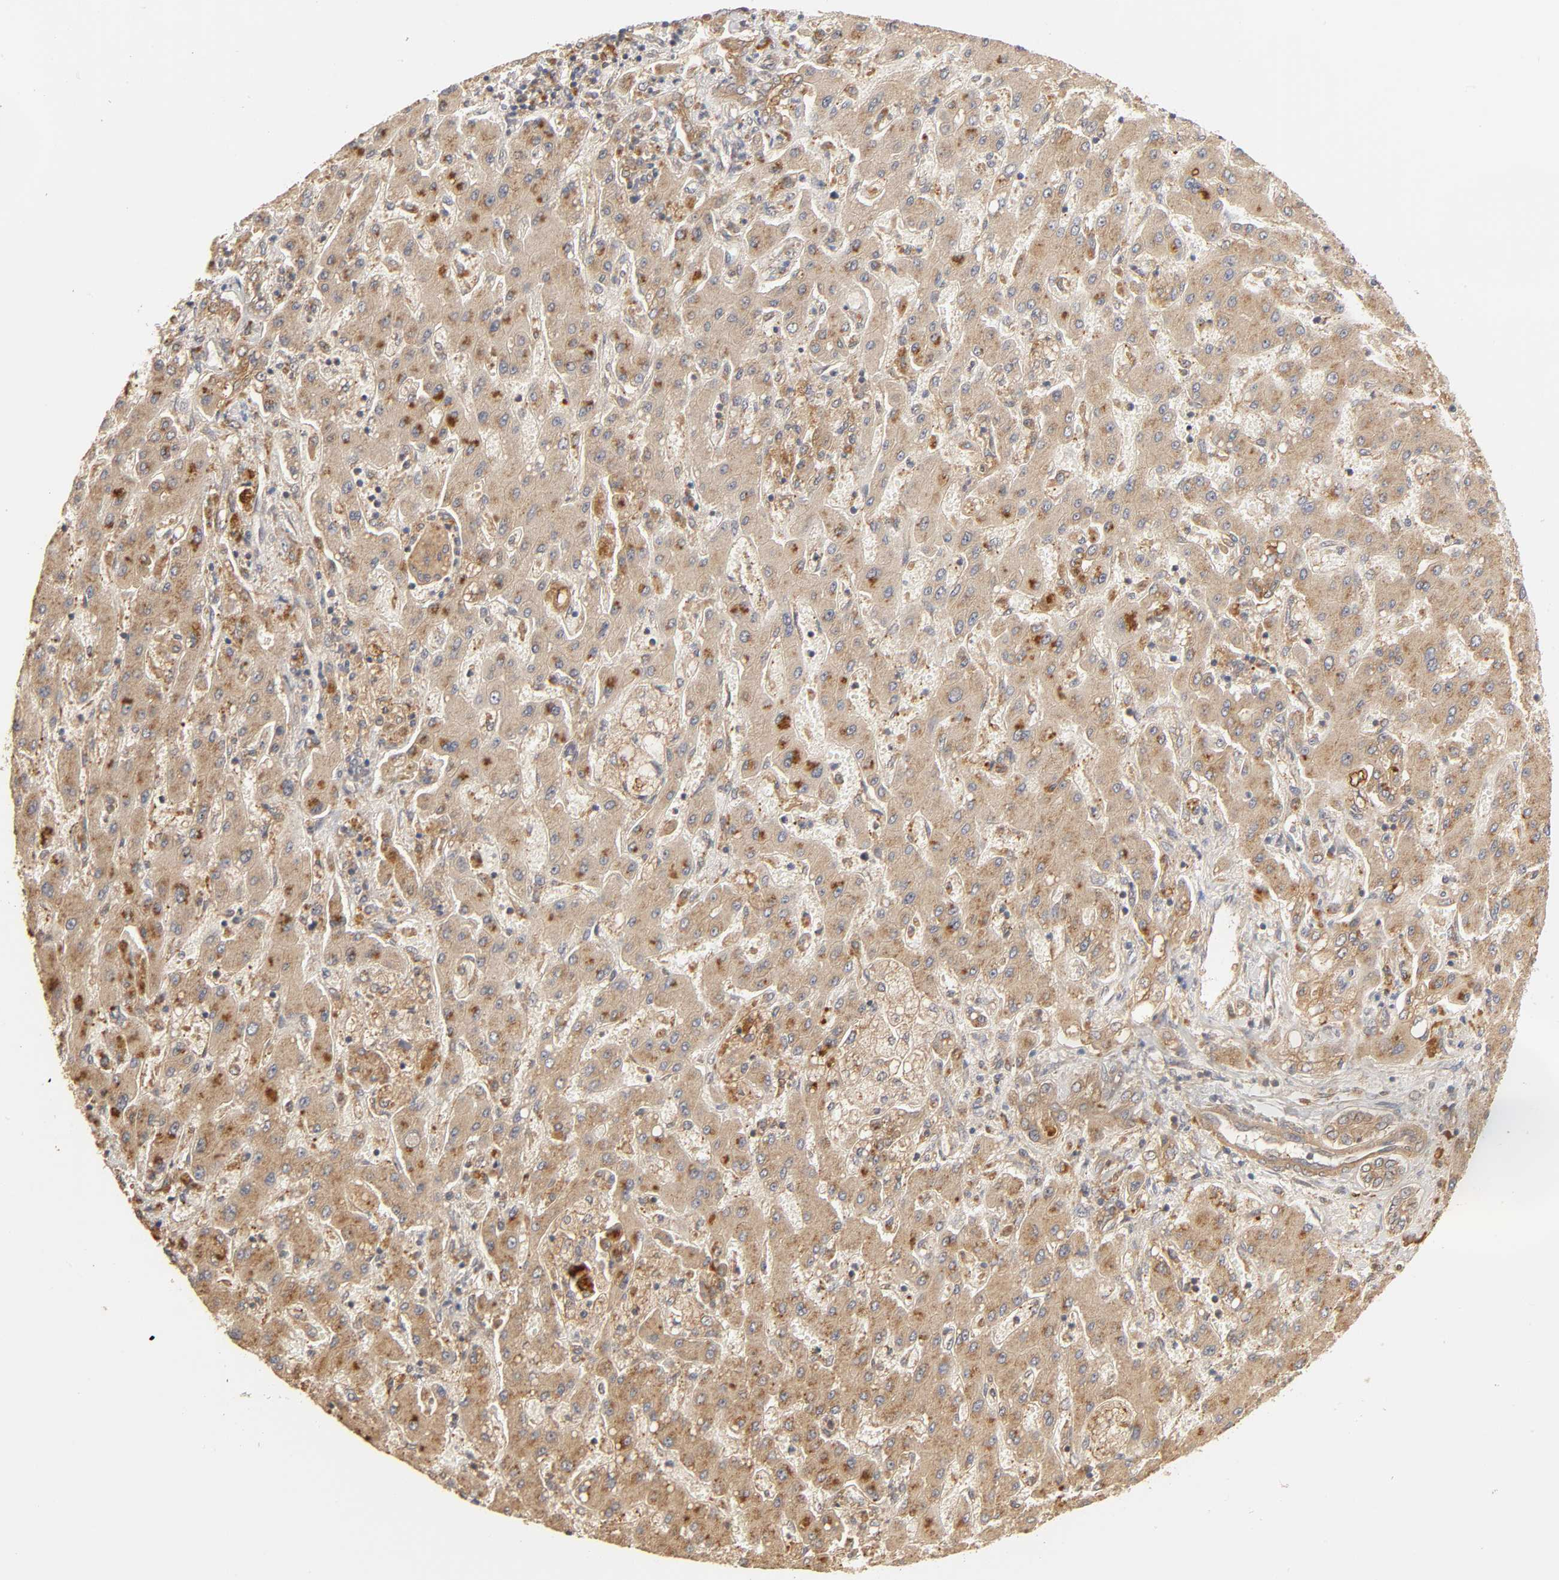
{"staining": {"intensity": "moderate", "quantity": ">75%", "location": "cytoplasmic/membranous"}, "tissue": "liver cancer", "cell_type": "Tumor cells", "image_type": "cancer", "snomed": [{"axis": "morphology", "description": "Cholangiocarcinoma"}, {"axis": "topography", "description": "Liver"}], "caption": "A histopathology image of liver cancer stained for a protein shows moderate cytoplasmic/membranous brown staining in tumor cells.", "gene": "EPS8", "patient": {"sex": "male", "age": 50}}